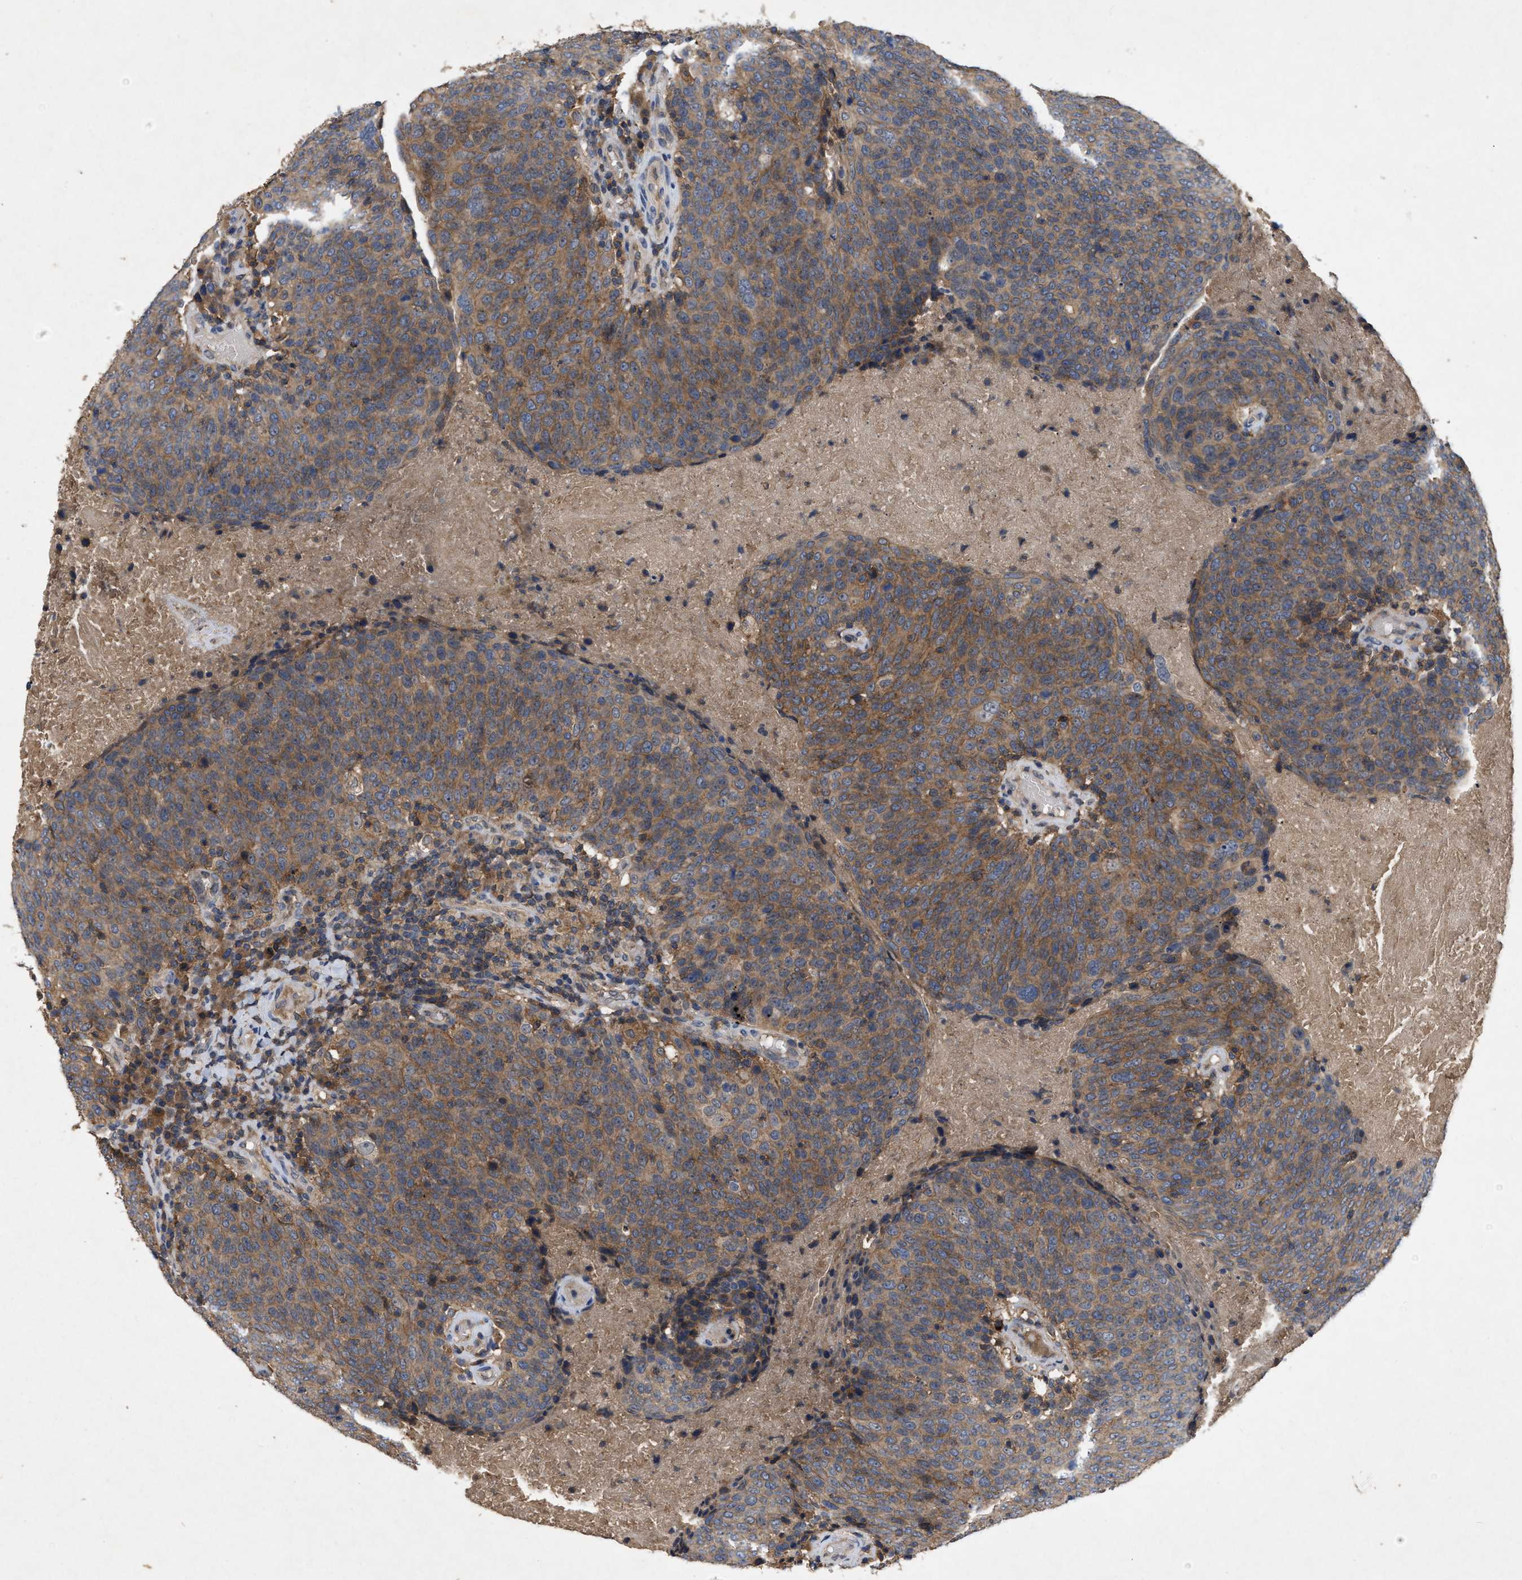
{"staining": {"intensity": "moderate", "quantity": ">75%", "location": "cytoplasmic/membranous"}, "tissue": "head and neck cancer", "cell_type": "Tumor cells", "image_type": "cancer", "snomed": [{"axis": "morphology", "description": "Squamous cell carcinoma, NOS"}, {"axis": "morphology", "description": "Squamous cell carcinoma, metastatic, NOS"}, {"axis": "topography", "description": "Lymph node"}, {"axis": "topography", "description": "Head-Neck"}], "caption": "Metastatic squamous cell carcinoma (head and neck) stained with DAB IHC demonstrates medium levels of moderate cytoplasmic/membranous positivity in about >75% of tumor cells. (Brightfield microscopy of DAB IHC at high magnification).", "gene": "LPAR2", "patient": {"sex": "male", "age": 62}}